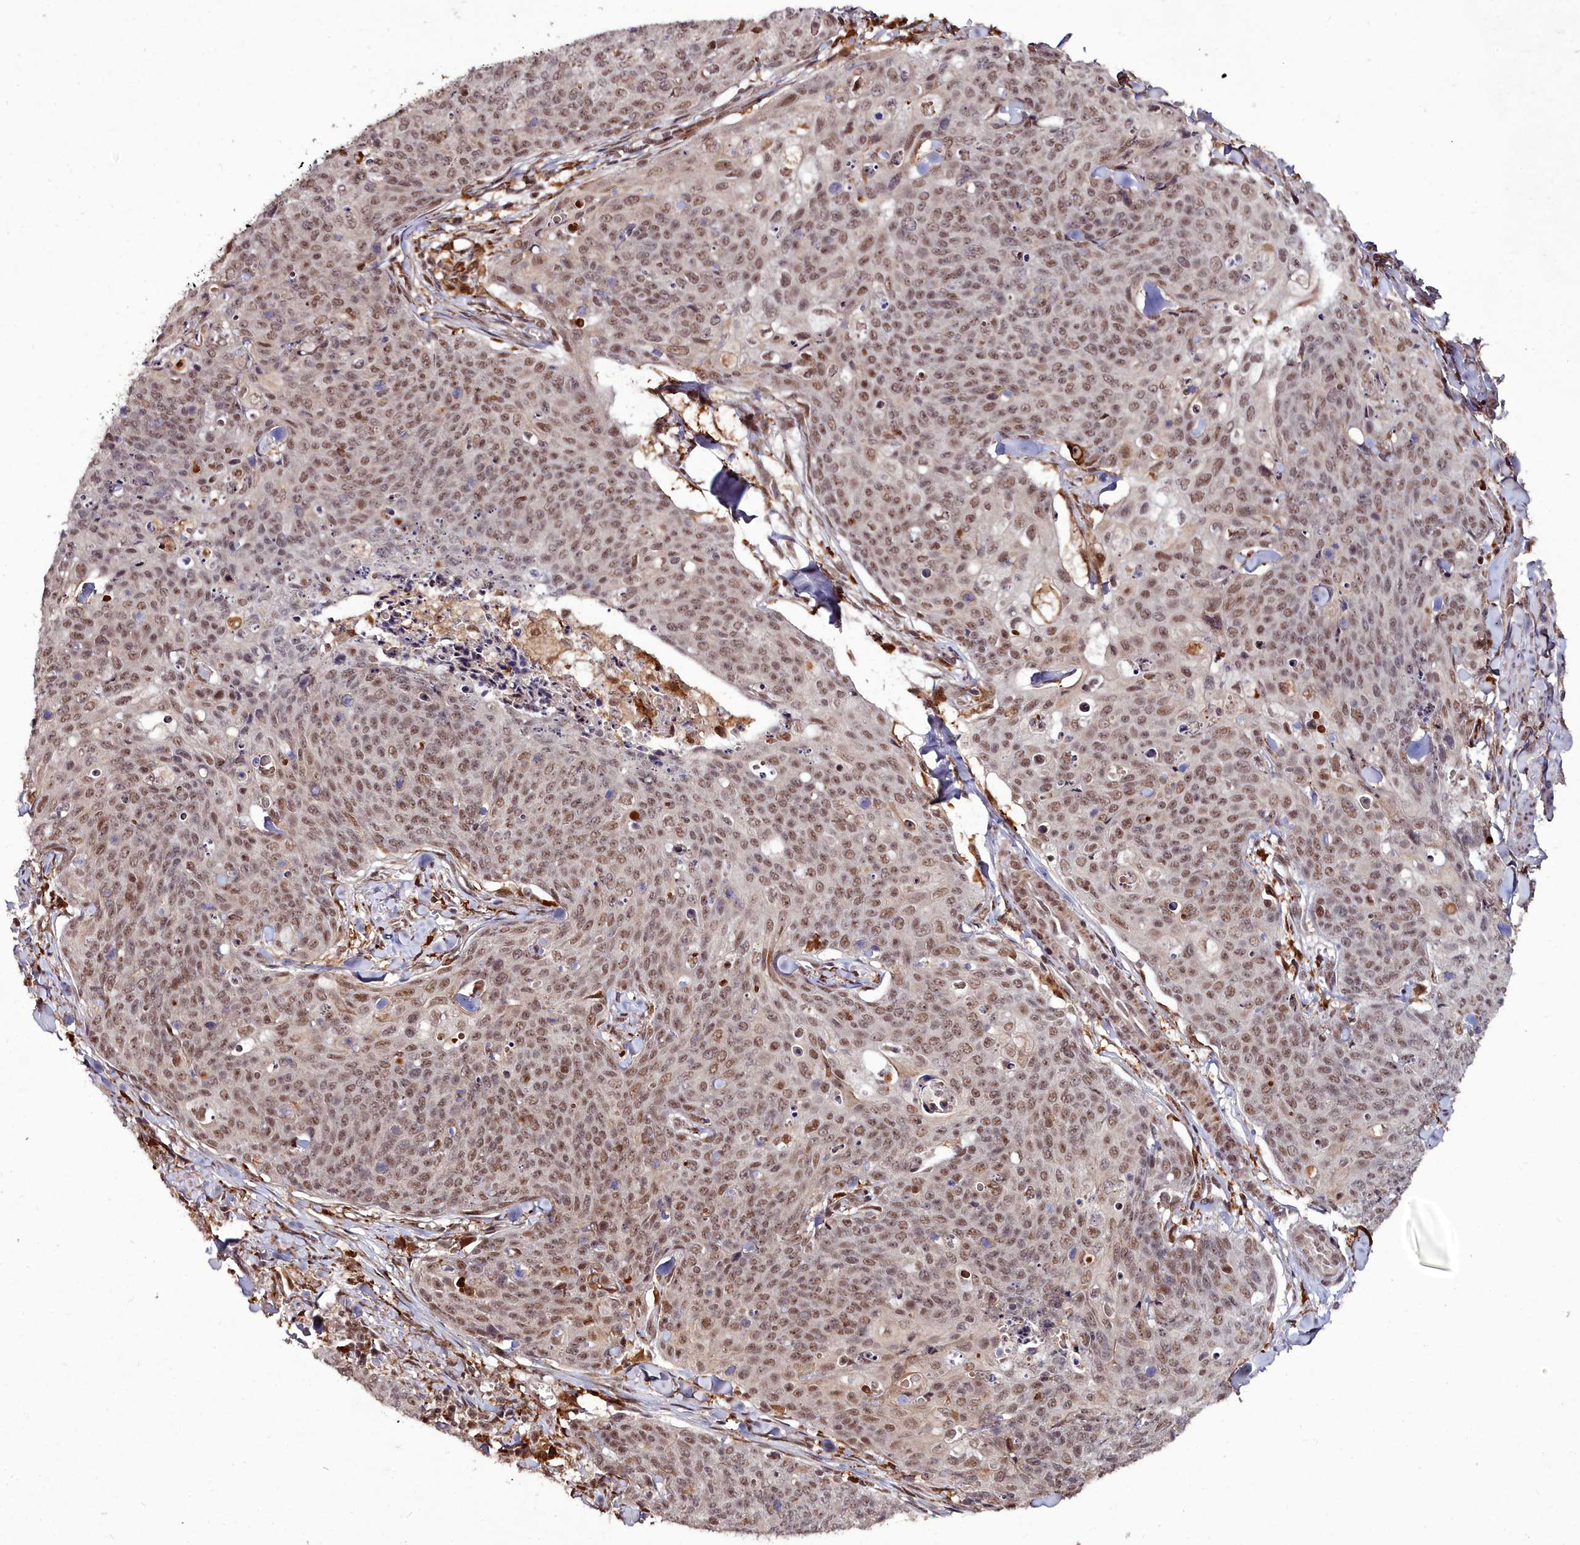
{"staining": {"intensity": "moderate", "quantity": ">75%", "location": "nuclear"}, "tissue": "skin cancer", "cell_type": "Tumor cells", "image_type": "cancer", "snomed": [{"axis": "morphology", "description": "Squamous cell carcinoma, NOS"}, {"axis": "topography", "description": "Skin"}, {"axis": "topography", "description": "Vulva"}], "caption": "A brown stain labels moderate nuclear staining of a protein in skin cancer tumor cells. The staining is performed using DAB brown chromogen to label protein expression. The nuclei are counter-stained blue using hematoxylin.", "gene": "CXXC1", "patient": {"sex": "female", "age": 85}}